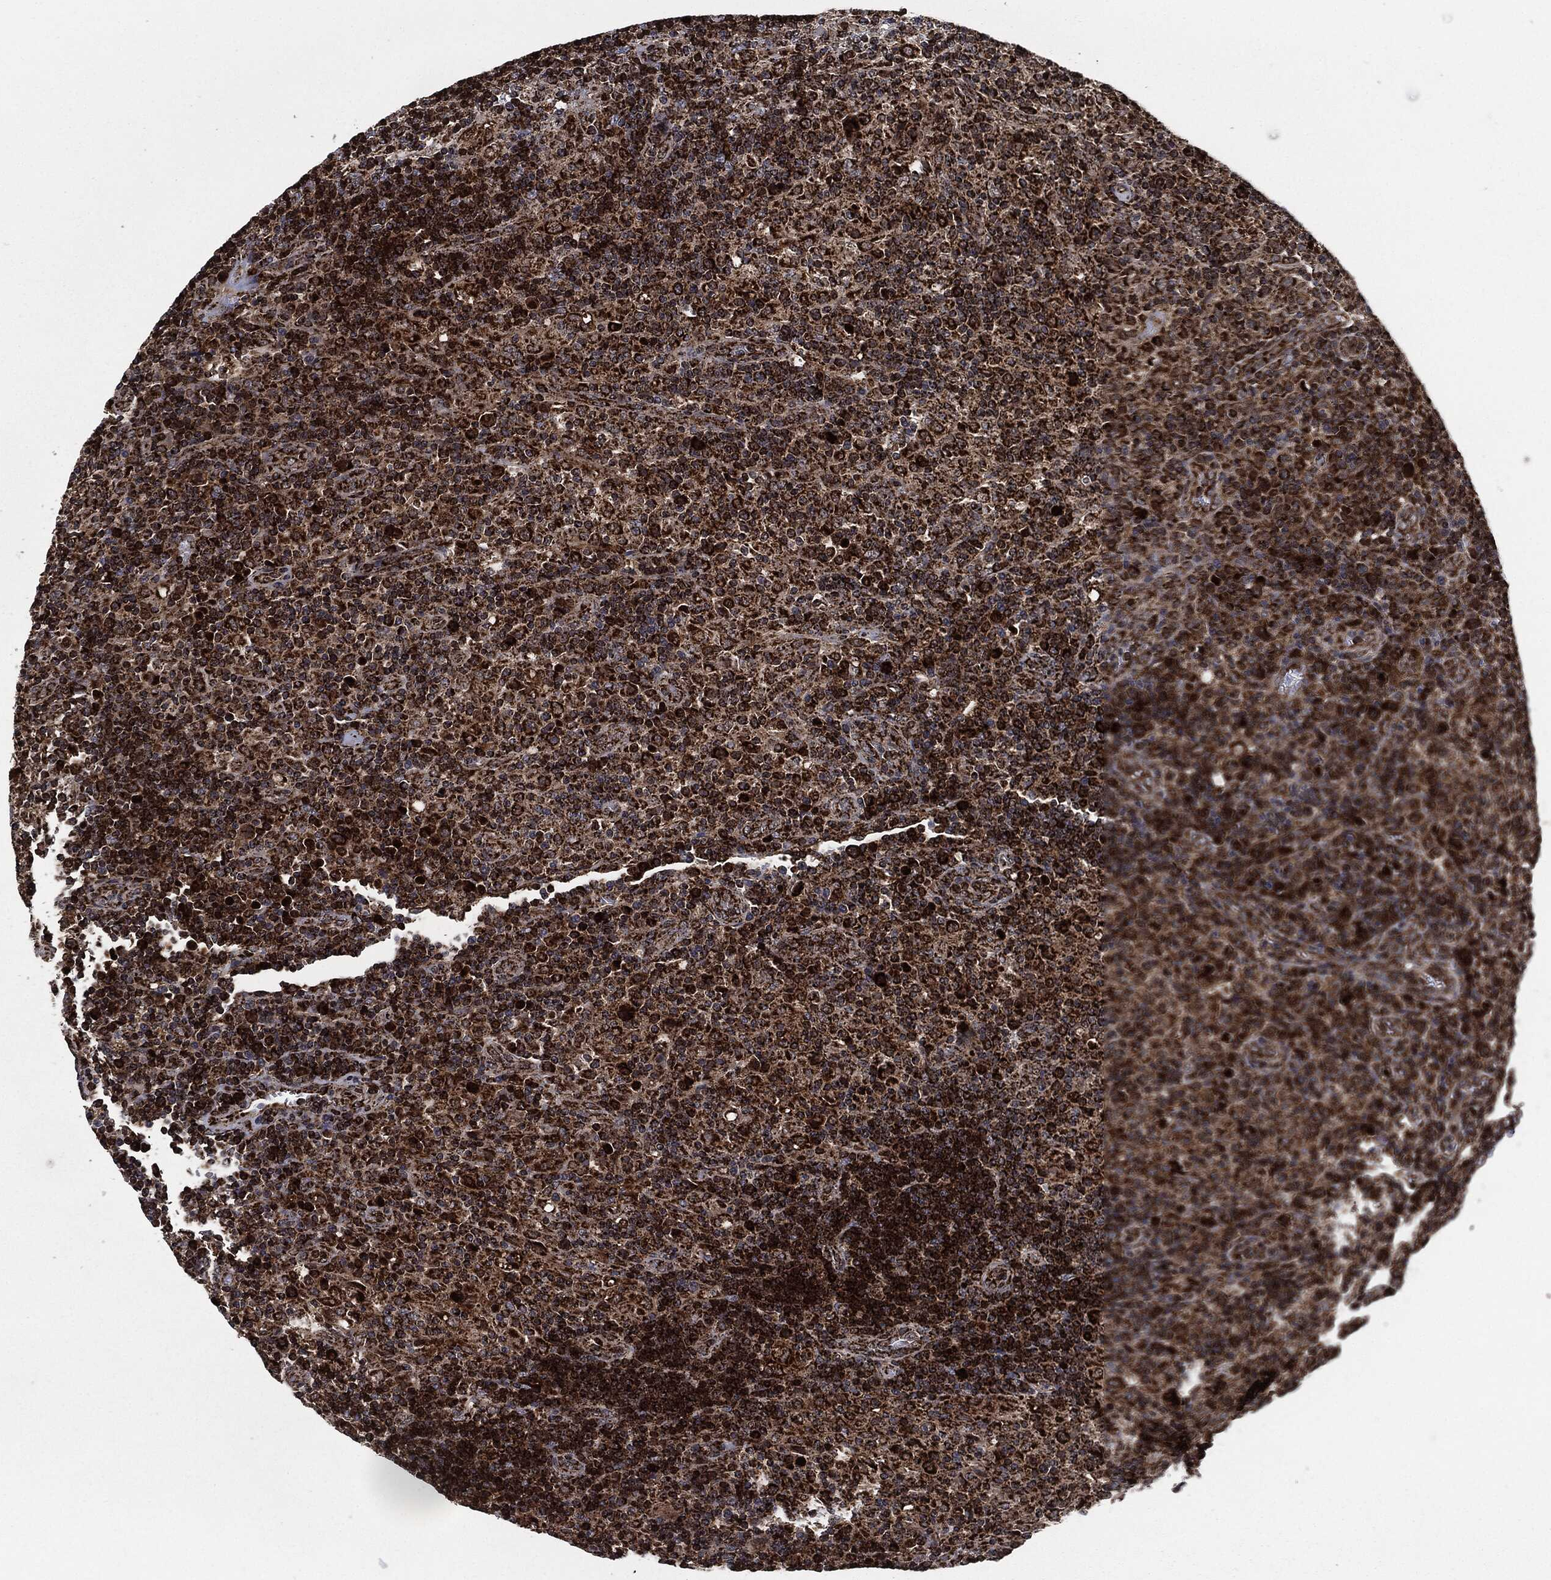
{"staining": {"intensity": "strong", "quantity": ">75%", "location": "cytoplasmic/membranous"}, "tissue": "lymphoma", "cell_type": "Tumor cells", "image_type": "cancer", "snomed": [{"axis": "morphology", "description": "Hodgkin's disease, NOS"}, {"axis": "topography", "description": "Lymph node"}], "caption": "The micrograph shows immunohistochemical staining of Hodgkin's disease. There is strong cytoplasmic/membranous staining is appreciated in about >75% of tumor cells.", "gene": "FH", "patient": {"sex": "male", "age": 70}}